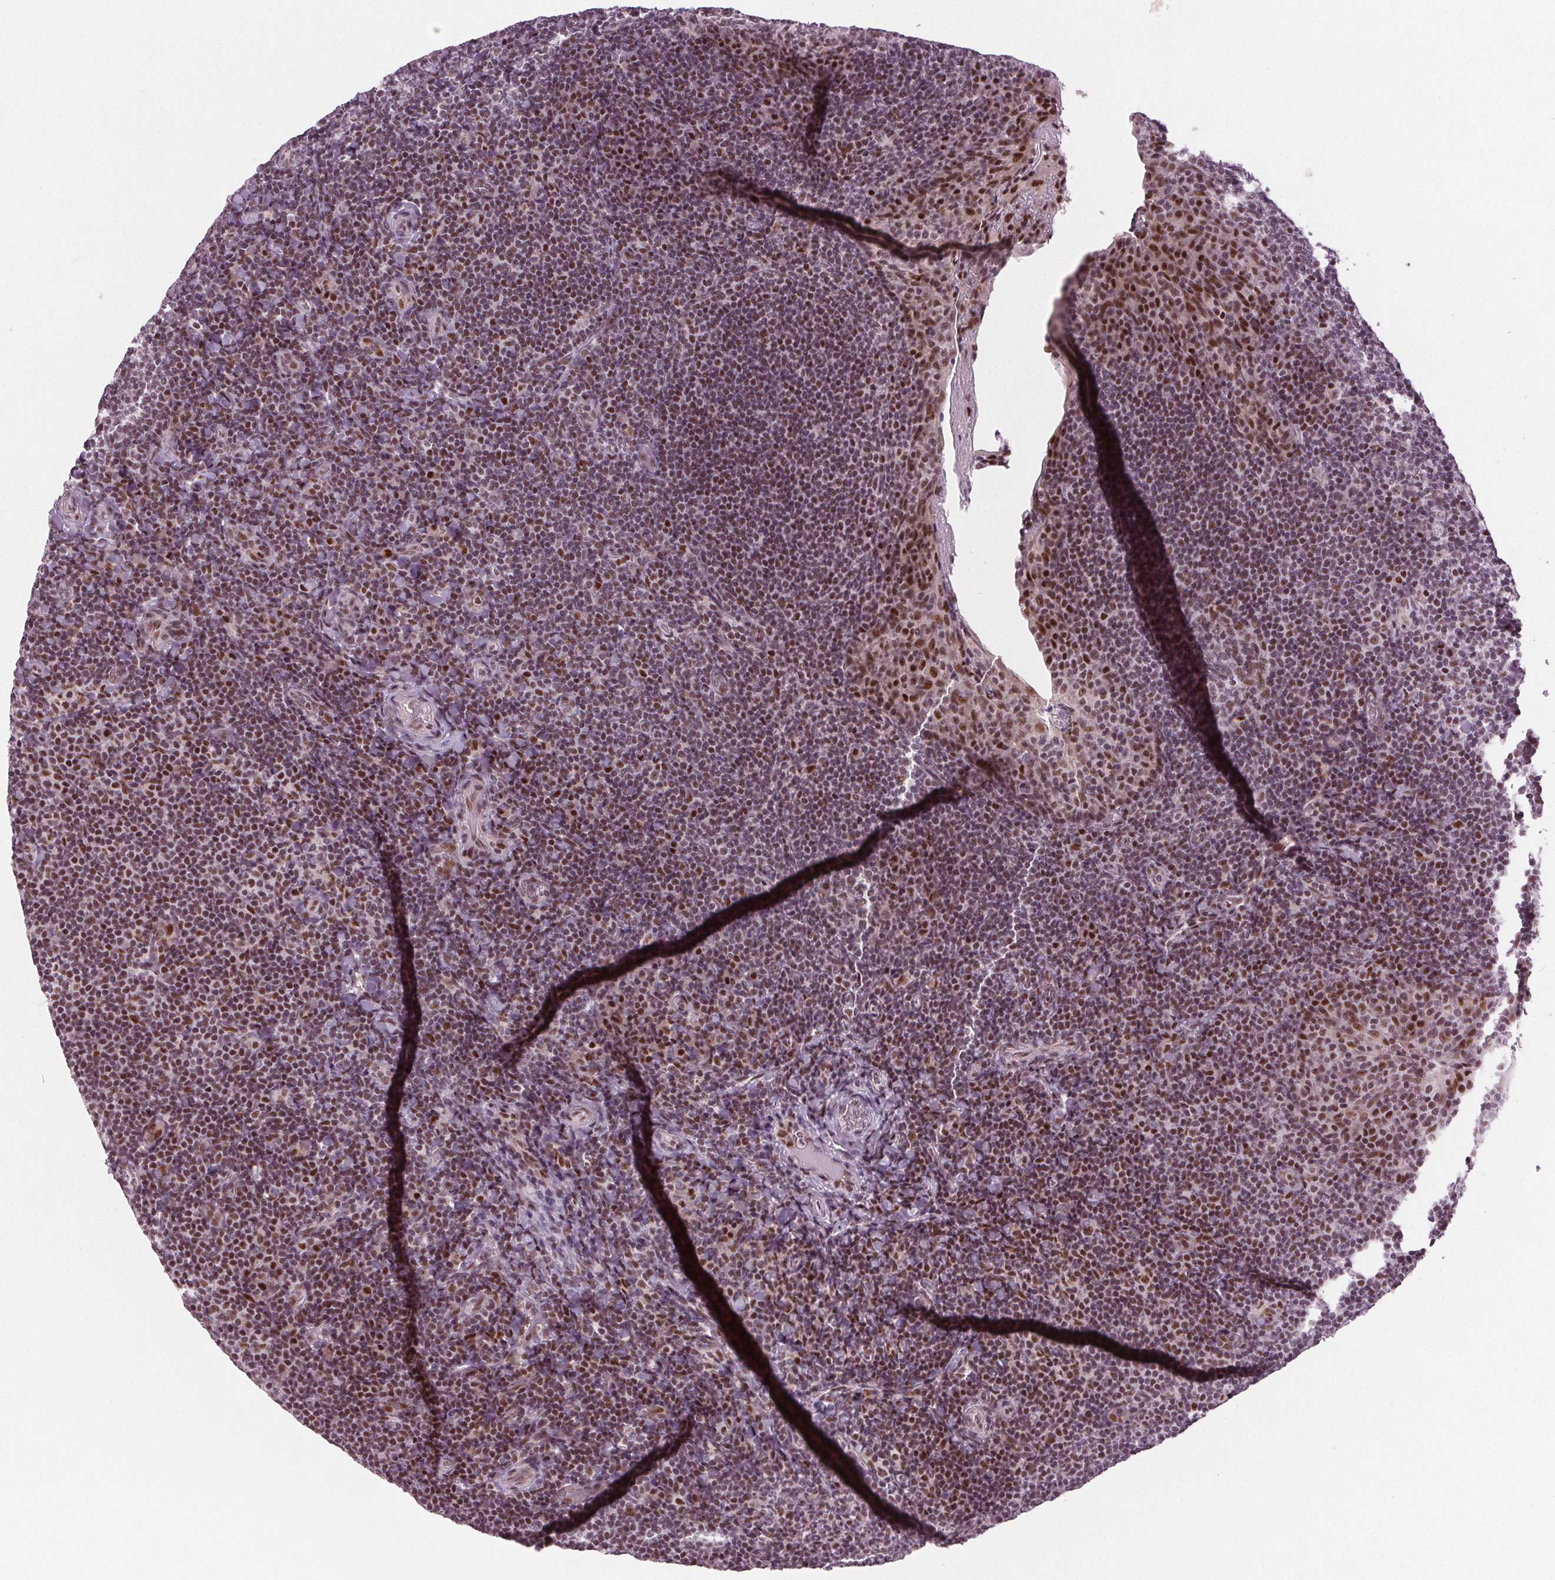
{"staining": {"intensity": "moderate", "quantity": ">75%", "location": "nuclear"}, "tissue": "tonsil", "cell_type": "Germinal center cells", "image_type": "normal", "snomed": [{"axis": "morphology", "description": "Normal tissue, NOS"}, {"axis": "topography", "description": "Tonsil"}], "caption": "A photomicrograph showing moderate nuclear positivity in approximately >75% of germinal center cells in unremarkable tonsil, as visualized by brown immunohistochemical staining.", "gene": "TTC34", "patient": {"sex": "male", "age": 17}}